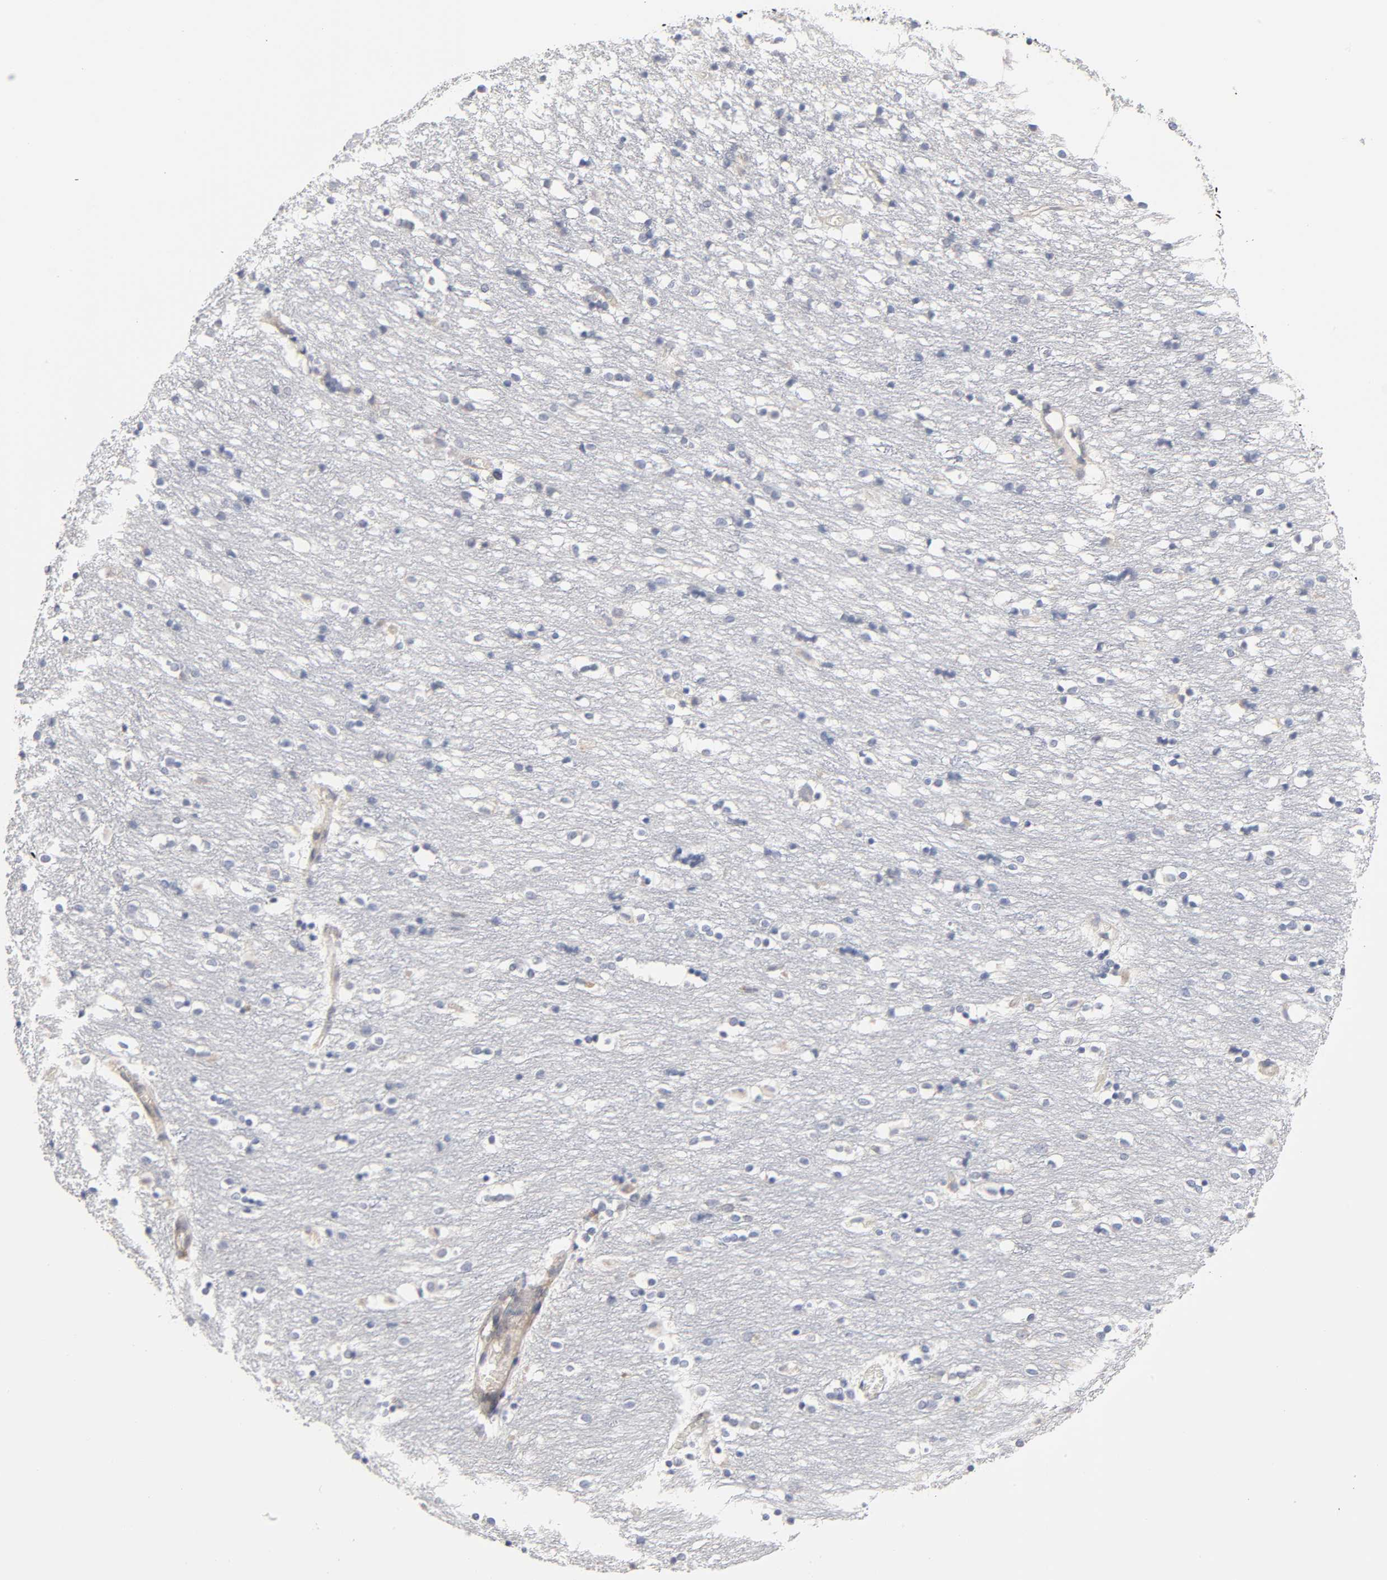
{"staining": {"intensity": "negative", "quantity": "none", "location": "none"}, "tissue": "caudate", "cell_type": "Glial cells", "image_type": "normal", "snomed": [{"axis": "morphology", "description": "Normal tissue, NOS"}, {"axis": "topography", "description": "Lateral ventricle wall"}], "caption": "IHC micrograph of unremarkable human caudate stained for a protein (brown), which reveals no expression in glial cells.", "gene": "IL4R", "patient": {"sex": "female", "age": 54}}